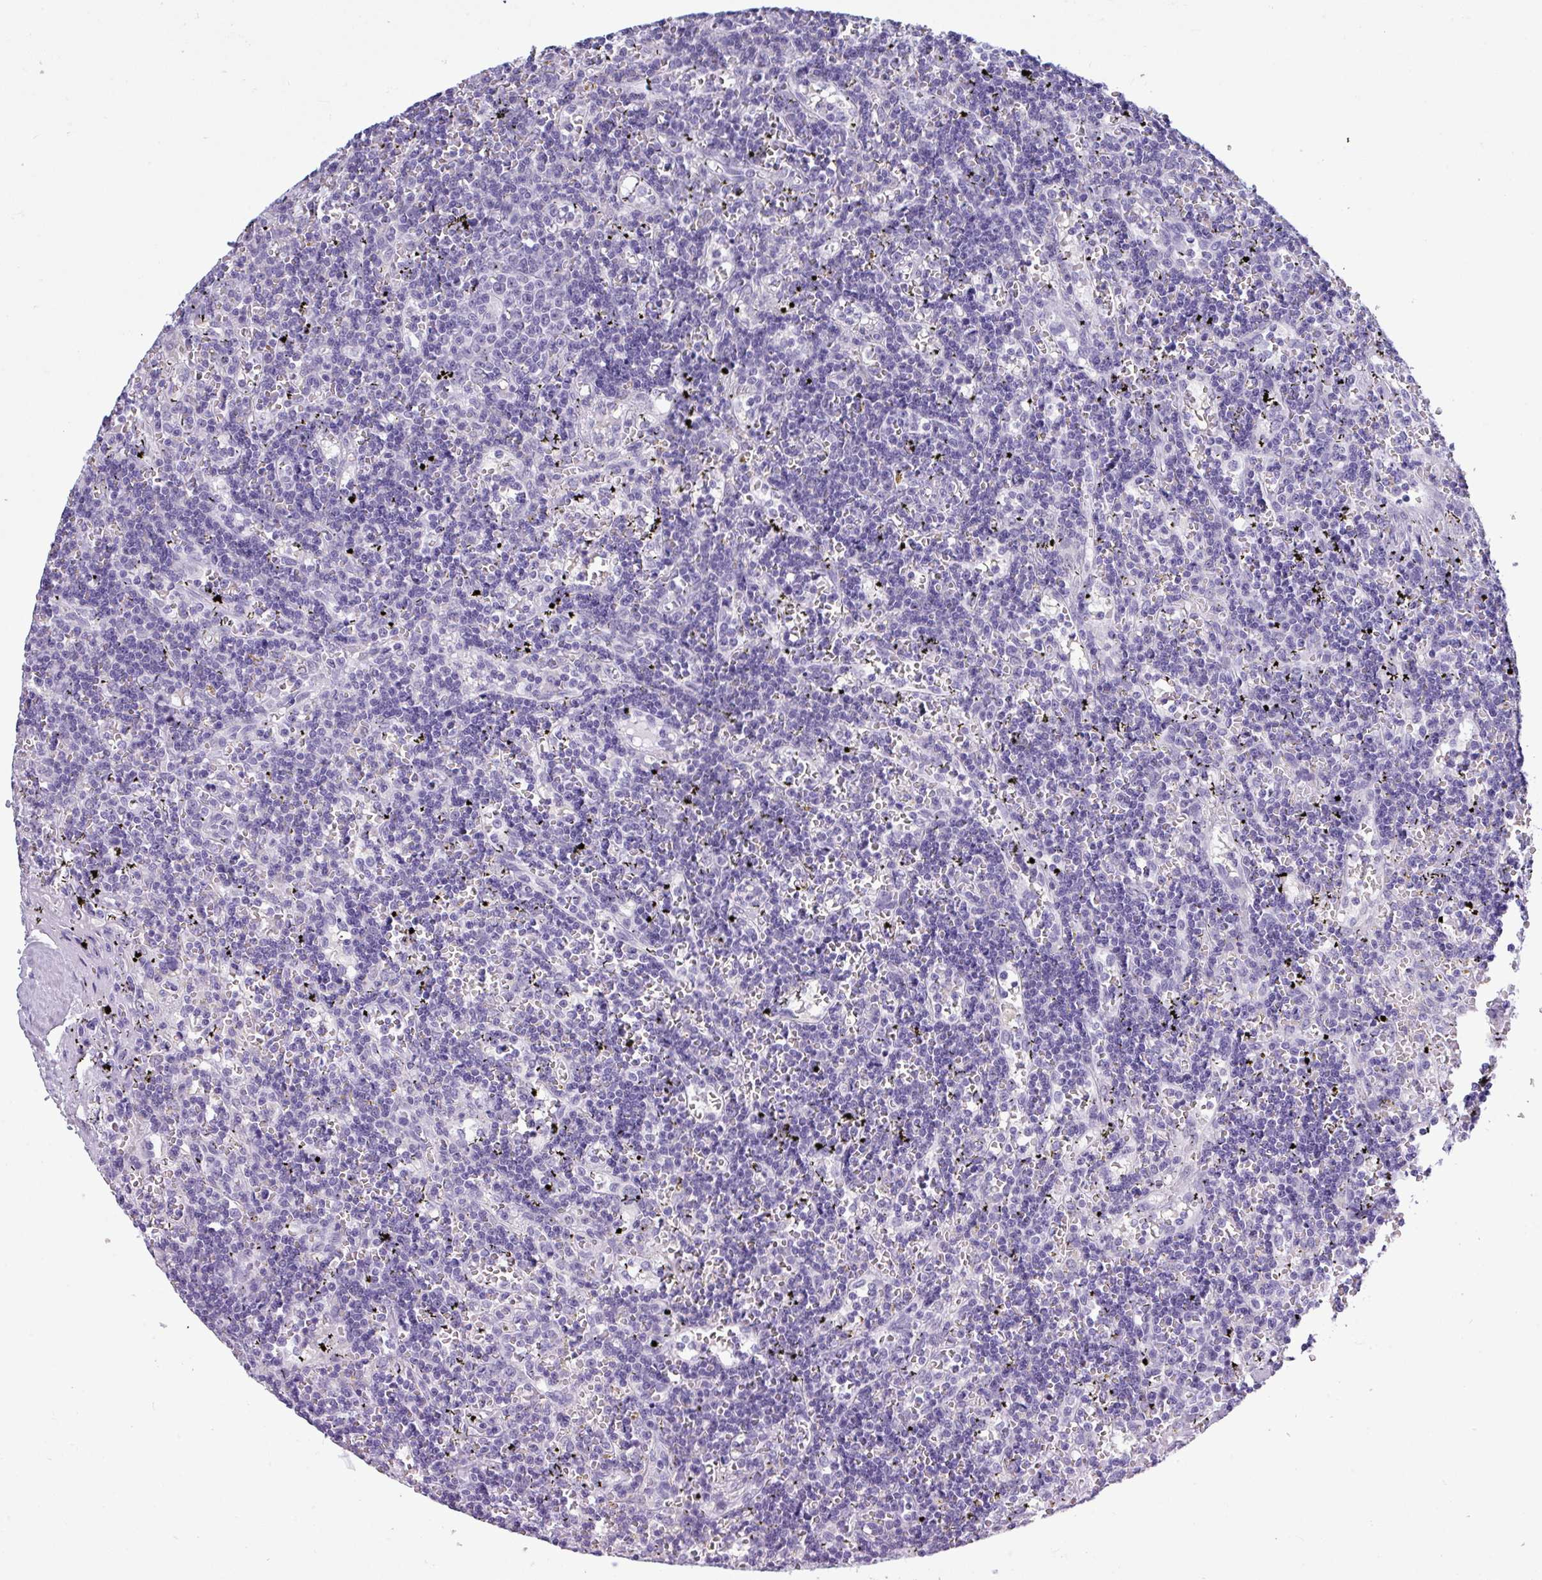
{"staining": {"intensity": "negative", "quantity": "none", "location": "none"}, "tissue": "lymphoma", "cell_type": "Tumor cells", "image_type": "cancer", "snomed": [{"axis": "morphology", "description": "Malignant lymphoma, non-Hodgkin's type, Low grade"}, {"axis": "topography", "description": "Spleen"}], "caption": "Image shows no significant protein positivity in tumor cells of malignant lymphoma, non-Hodgkin's type (low-grade).", "gene": "SRGAP1", "patient": {"sex": "male", "age": 60}}